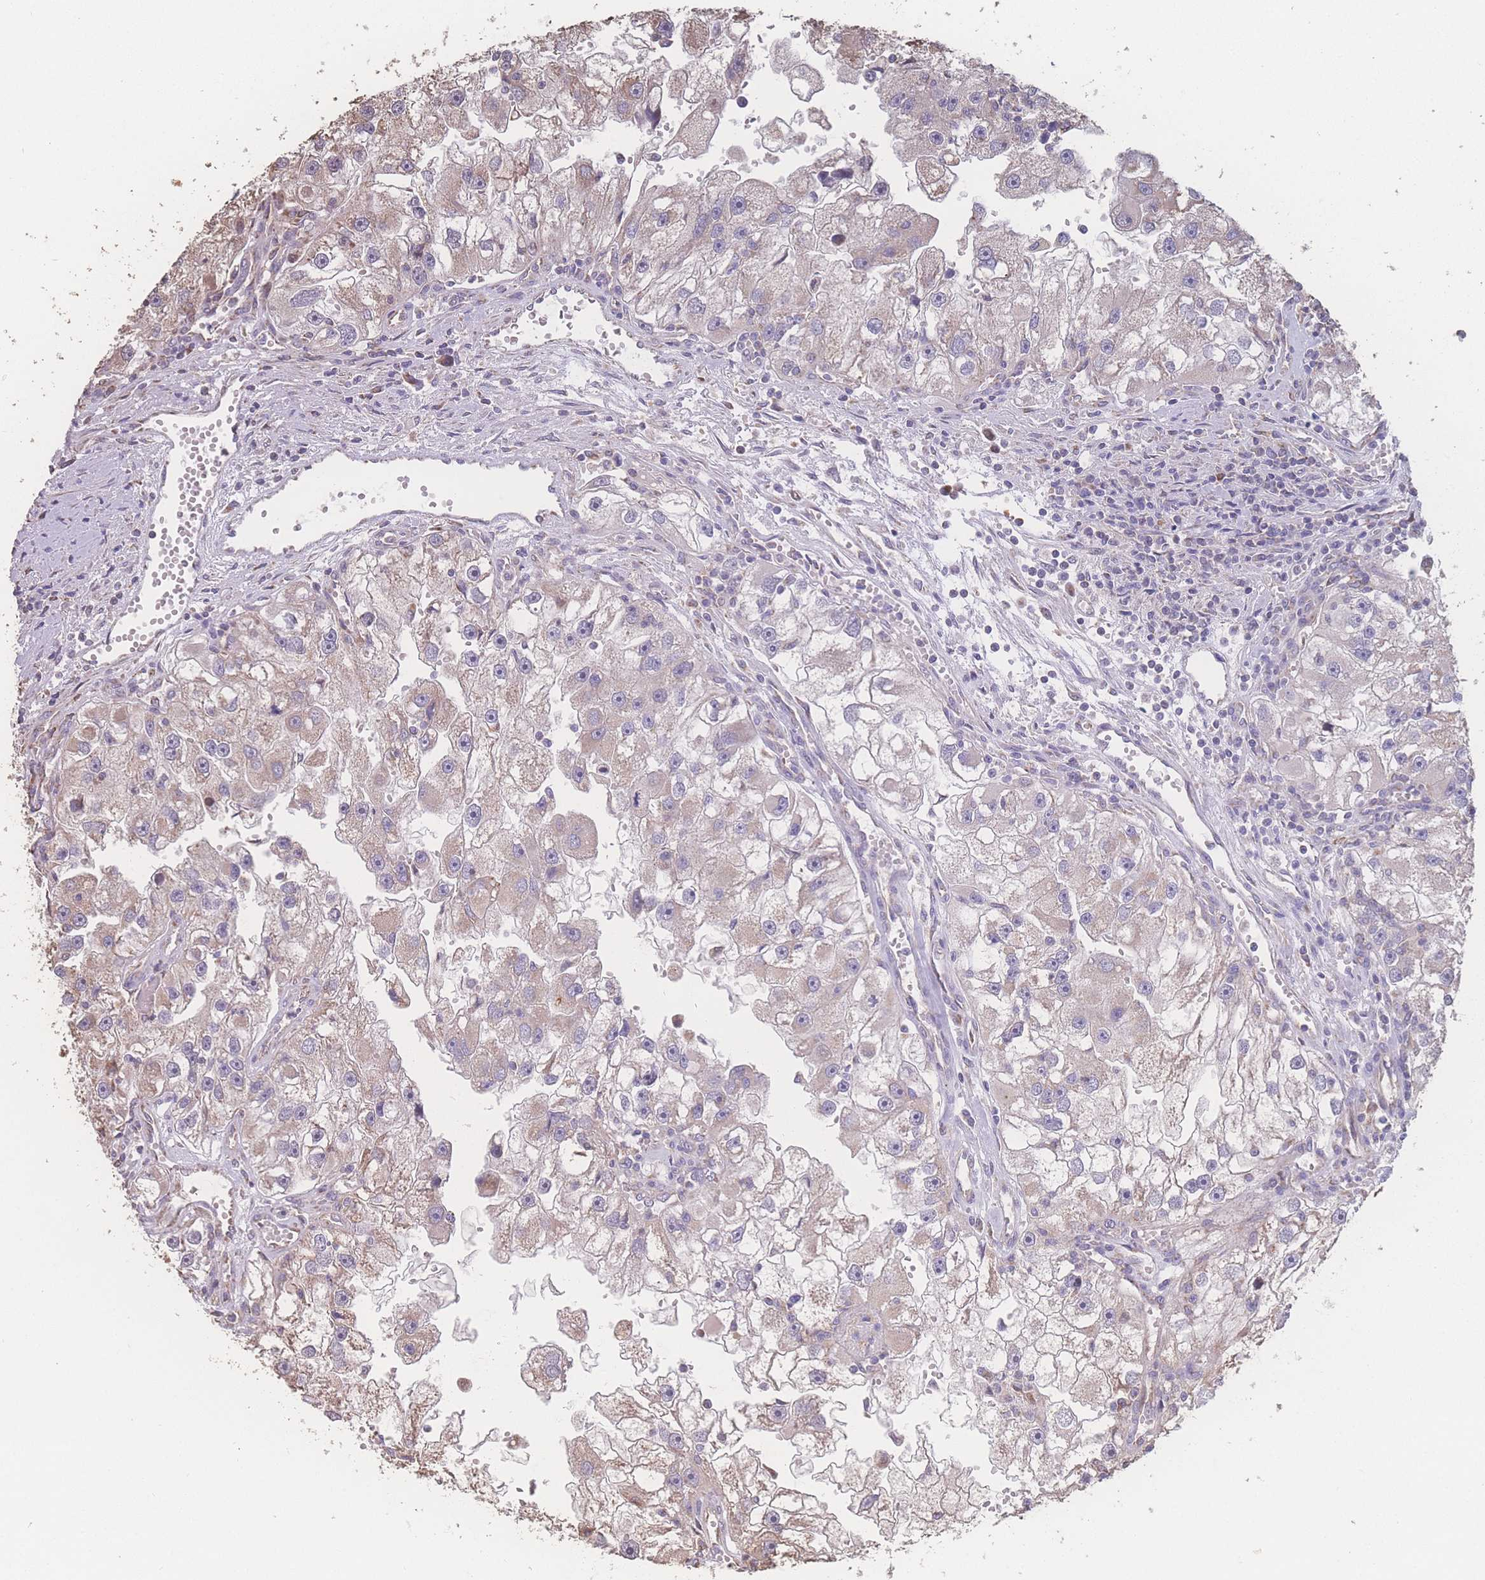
{"staining": {"intensity": "weak", "quantity": "<25%", "location": "cytoplasmic/membranous"}, "tissue": "renal cancer", "cell_type": "Tumor cells", "image_type": "cancer", "snomed": [{"axis": "morphology", "description": "Adenocarcinoma, NOS"}, {"axis": "topography", "description": "Kidney"}], "caption": "DAB immunohistochemical staining of adenocarcinoma (renal) shows no significant staining in tumor cells.", "gene": "SGSM3", "patient": {"sex": "male", "age": 63}}